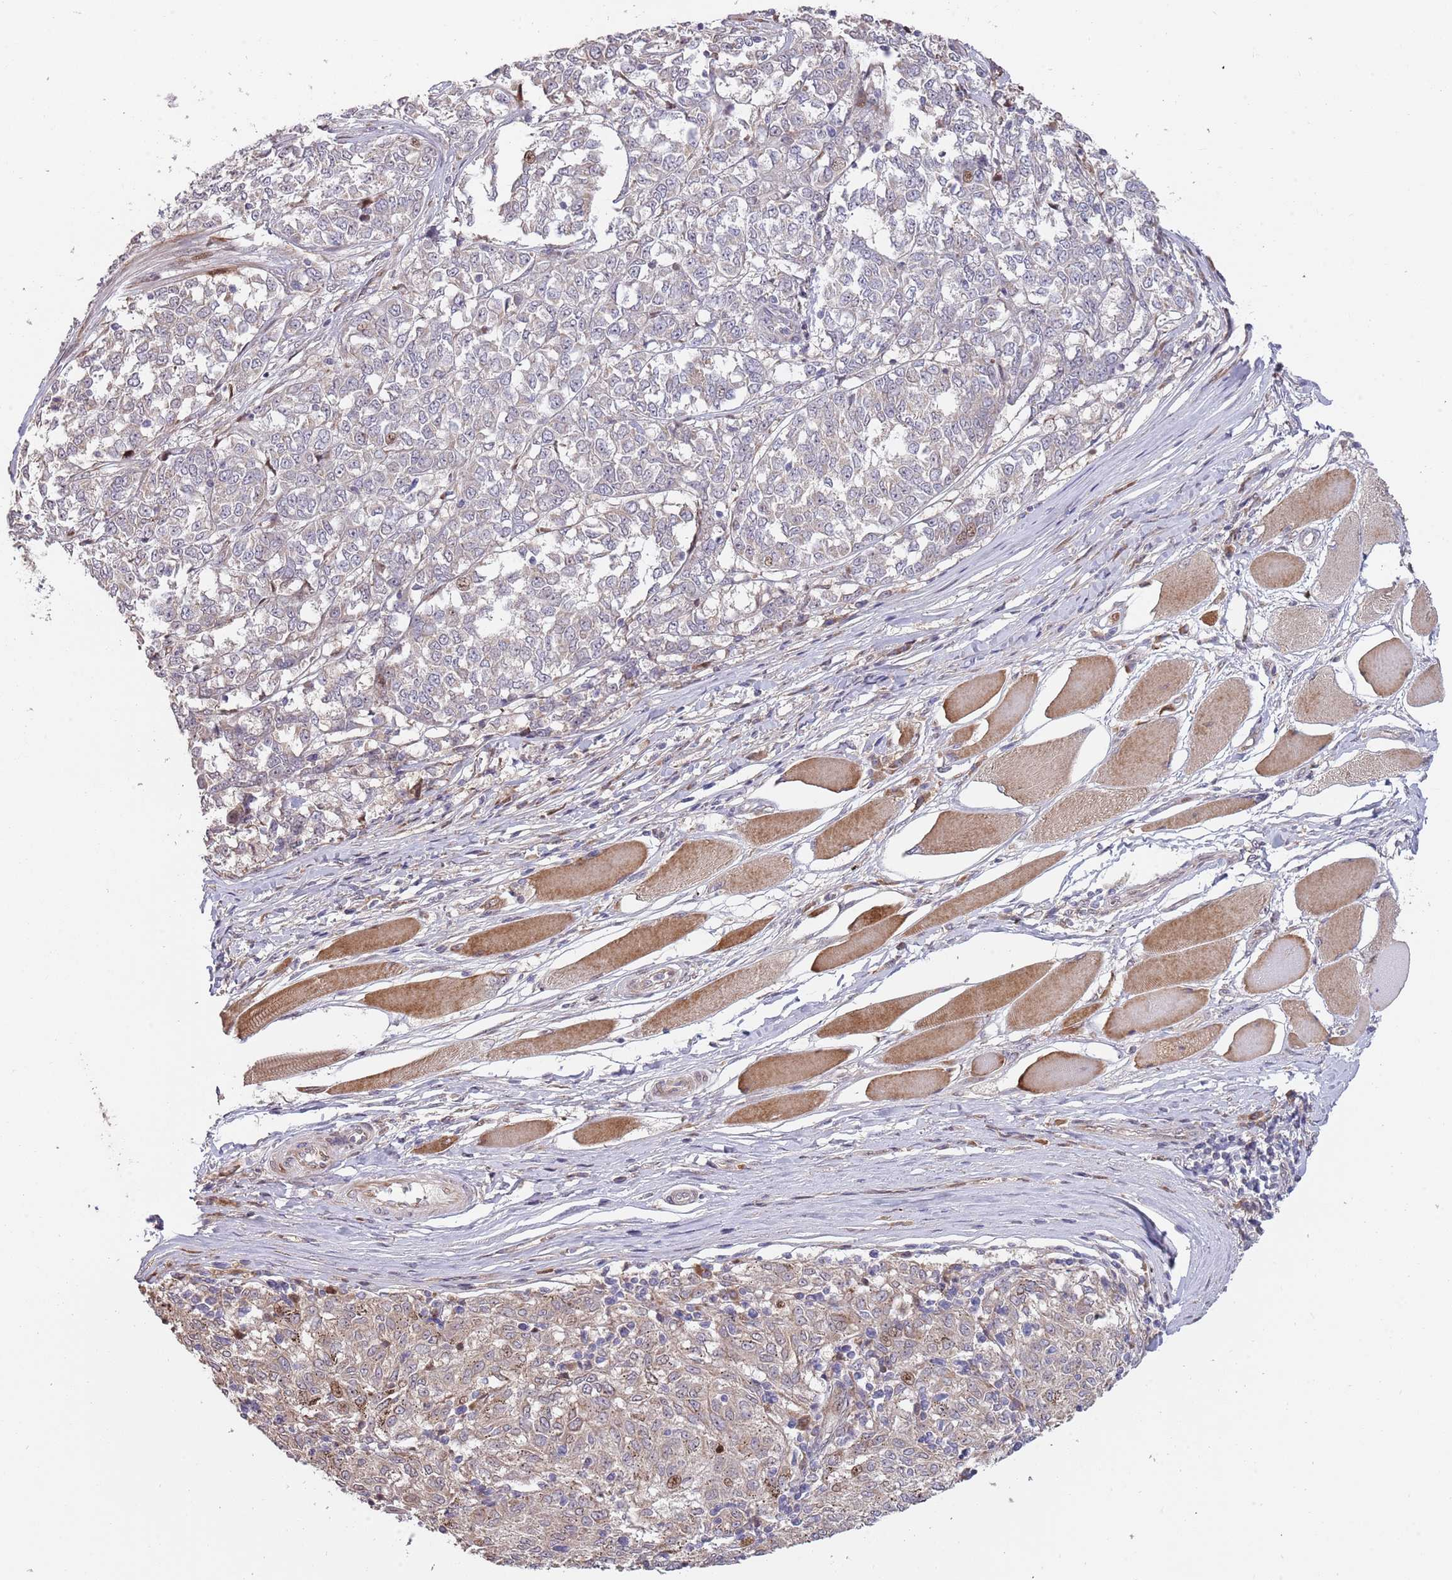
{"staining": {"intensity": "negative", "quantity": "none", "location": "none"}, "tissue": "melanoma", "cell_type": "Tumor cells", "image_type": "cancer", "snomed": [{"axis": "morphology", "description": "Malignant melanoma, NOS"}, {"axis": "topography", "description": "Skin"}], "caption": "This histopathology image is of melanoma stained with immunohistochemistry (IHC) to label a protein in brown with the nuclei are counter-stained blue. There is no expression in tumor cells.", "gene": "SYNDIG1L", "patient": {"sex": "female", "age": 72}}